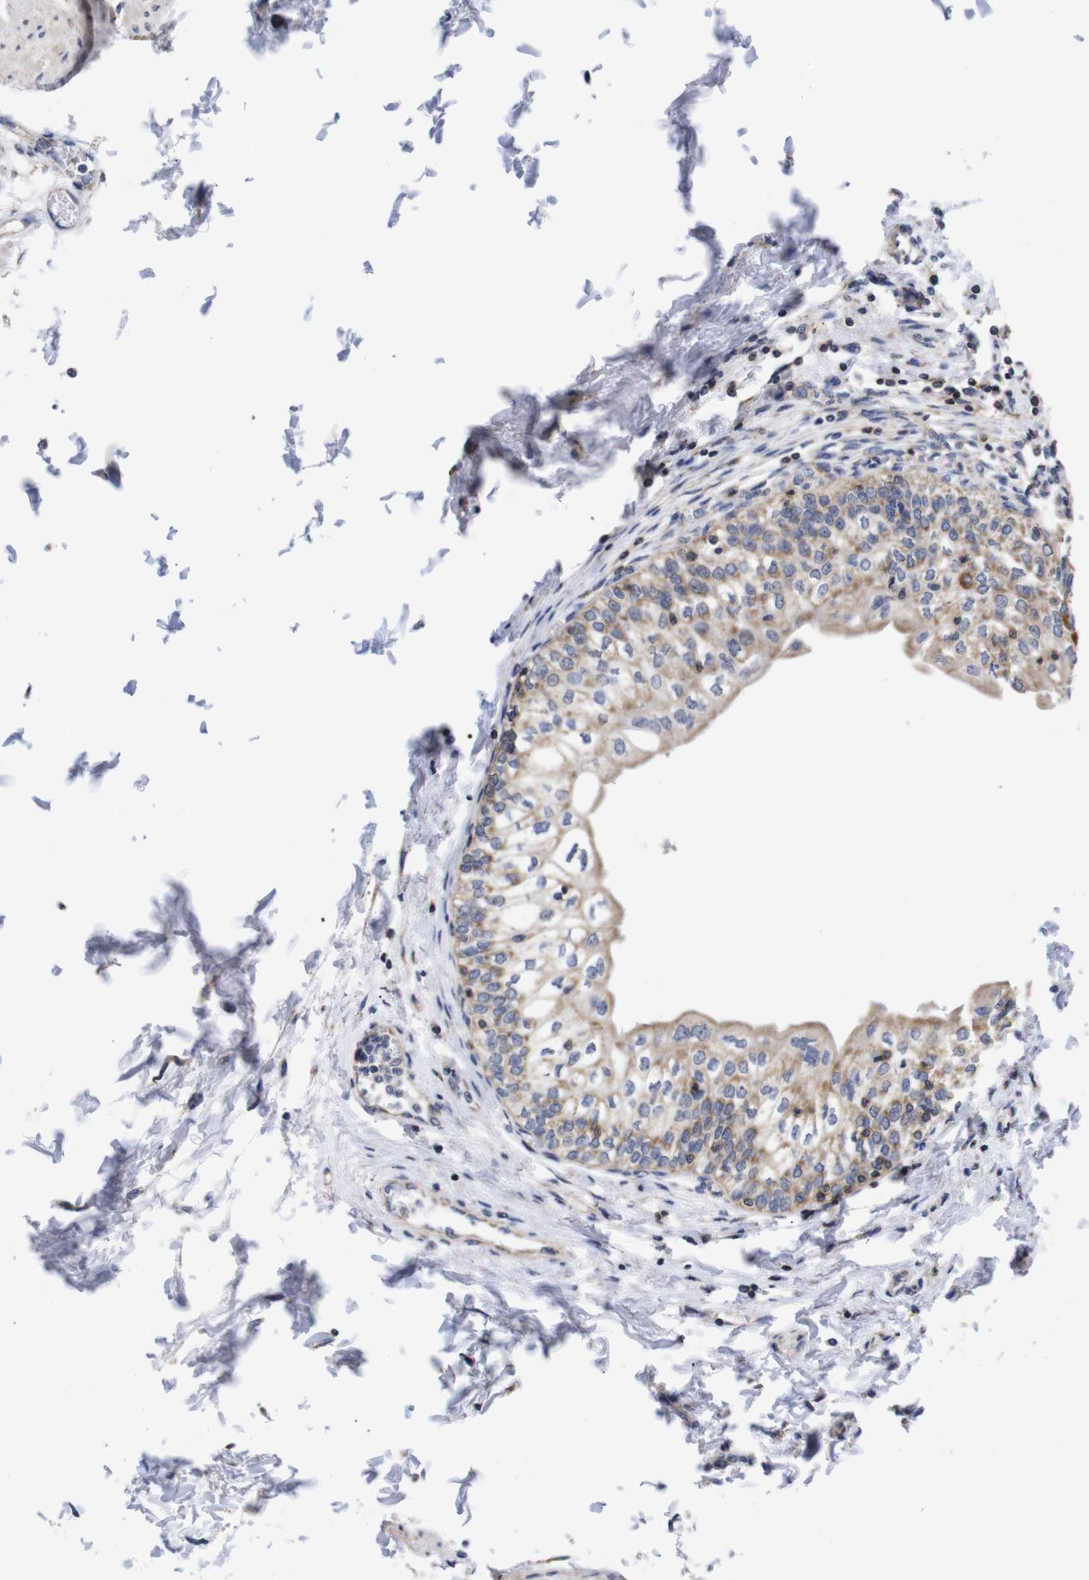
{"staining": {"intensity": "moderate", "quantity": ">75%", "location": "cytoplasmic/membranous"}, "tissue": "urinary bladder", "cell_type": "Urothelial cells", "image_type": "normal", "snomed": [{"axis": "morphology", "description": "Normal tissue, NOS"}, {"axis": "topography", "description": "Urinary bladder"}], "caption": "Immunohistochemistry image of normal urinary bladder: urinary bladder stained using immunohistochemistry exhibits medium levels of moderate protein expression localized specifically in the cytoplasmic/membranous of urothelial cells, appearing as a cytoplasmic/membranous brown color.", "gene": "OPN3", "patient": {"sex": "male", "age": 55}}